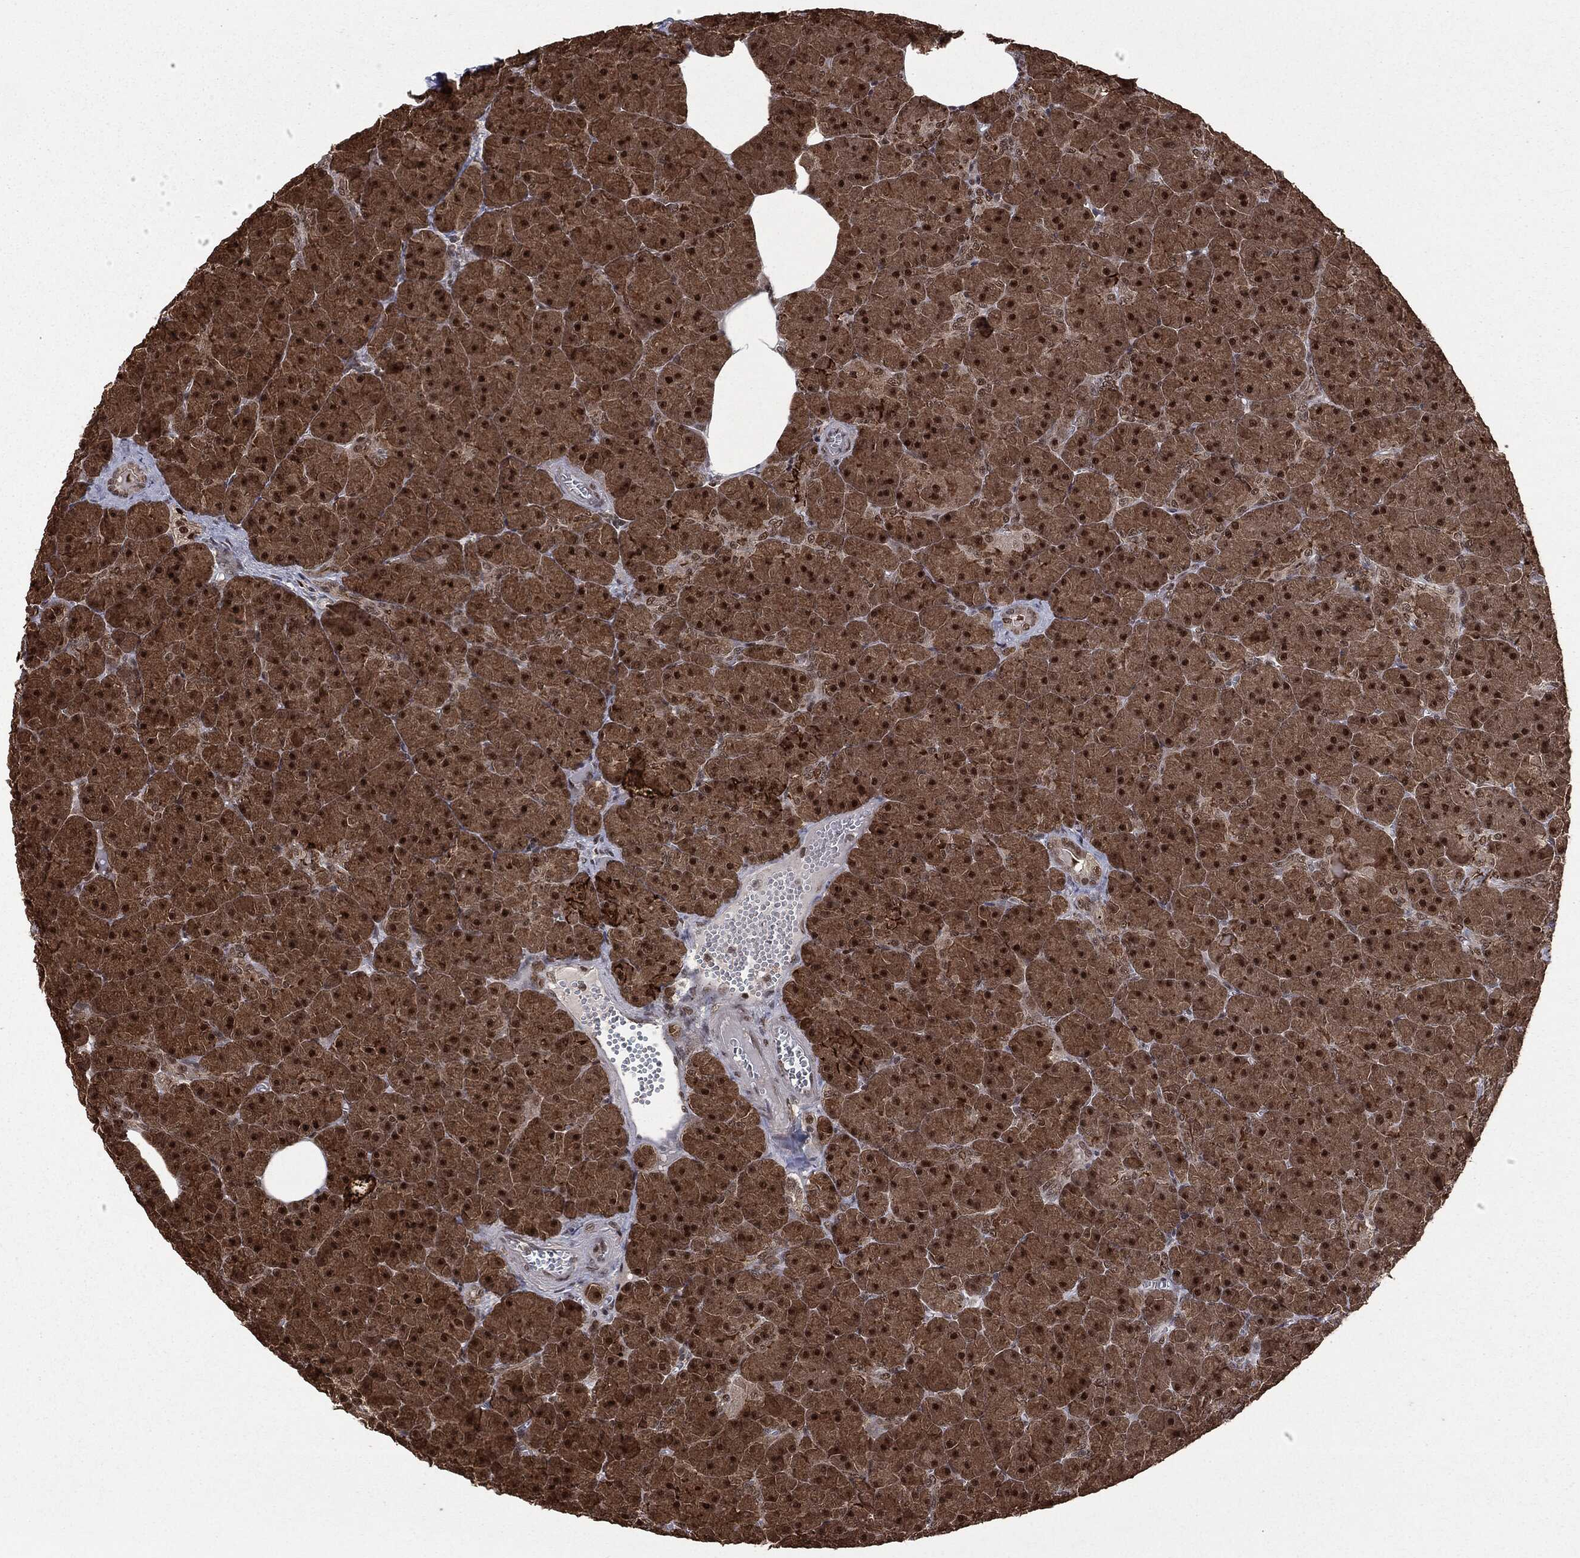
{"staining": {"intensity": "strong", "quantity": ">75%", "location": "cytoplasmic/membranous,nuclear"}, "tissue": "pancreas", "cell_type": "Exocrine glandular cells", "image_type": "normal", "snomed": [{"axis": "morphology", "description": "Normal tissue, NOS"}, {"axis": "topography", "description": "Pancreas"}], "caption": "Exocrine glandular cells reveal high levels of strong cytoplasmic/membranous,nuclear positivity in approximately >75% of cells in normal pancreas.", "gene": "JMJD6", "patient": {"sex": "male", "age": 61}}